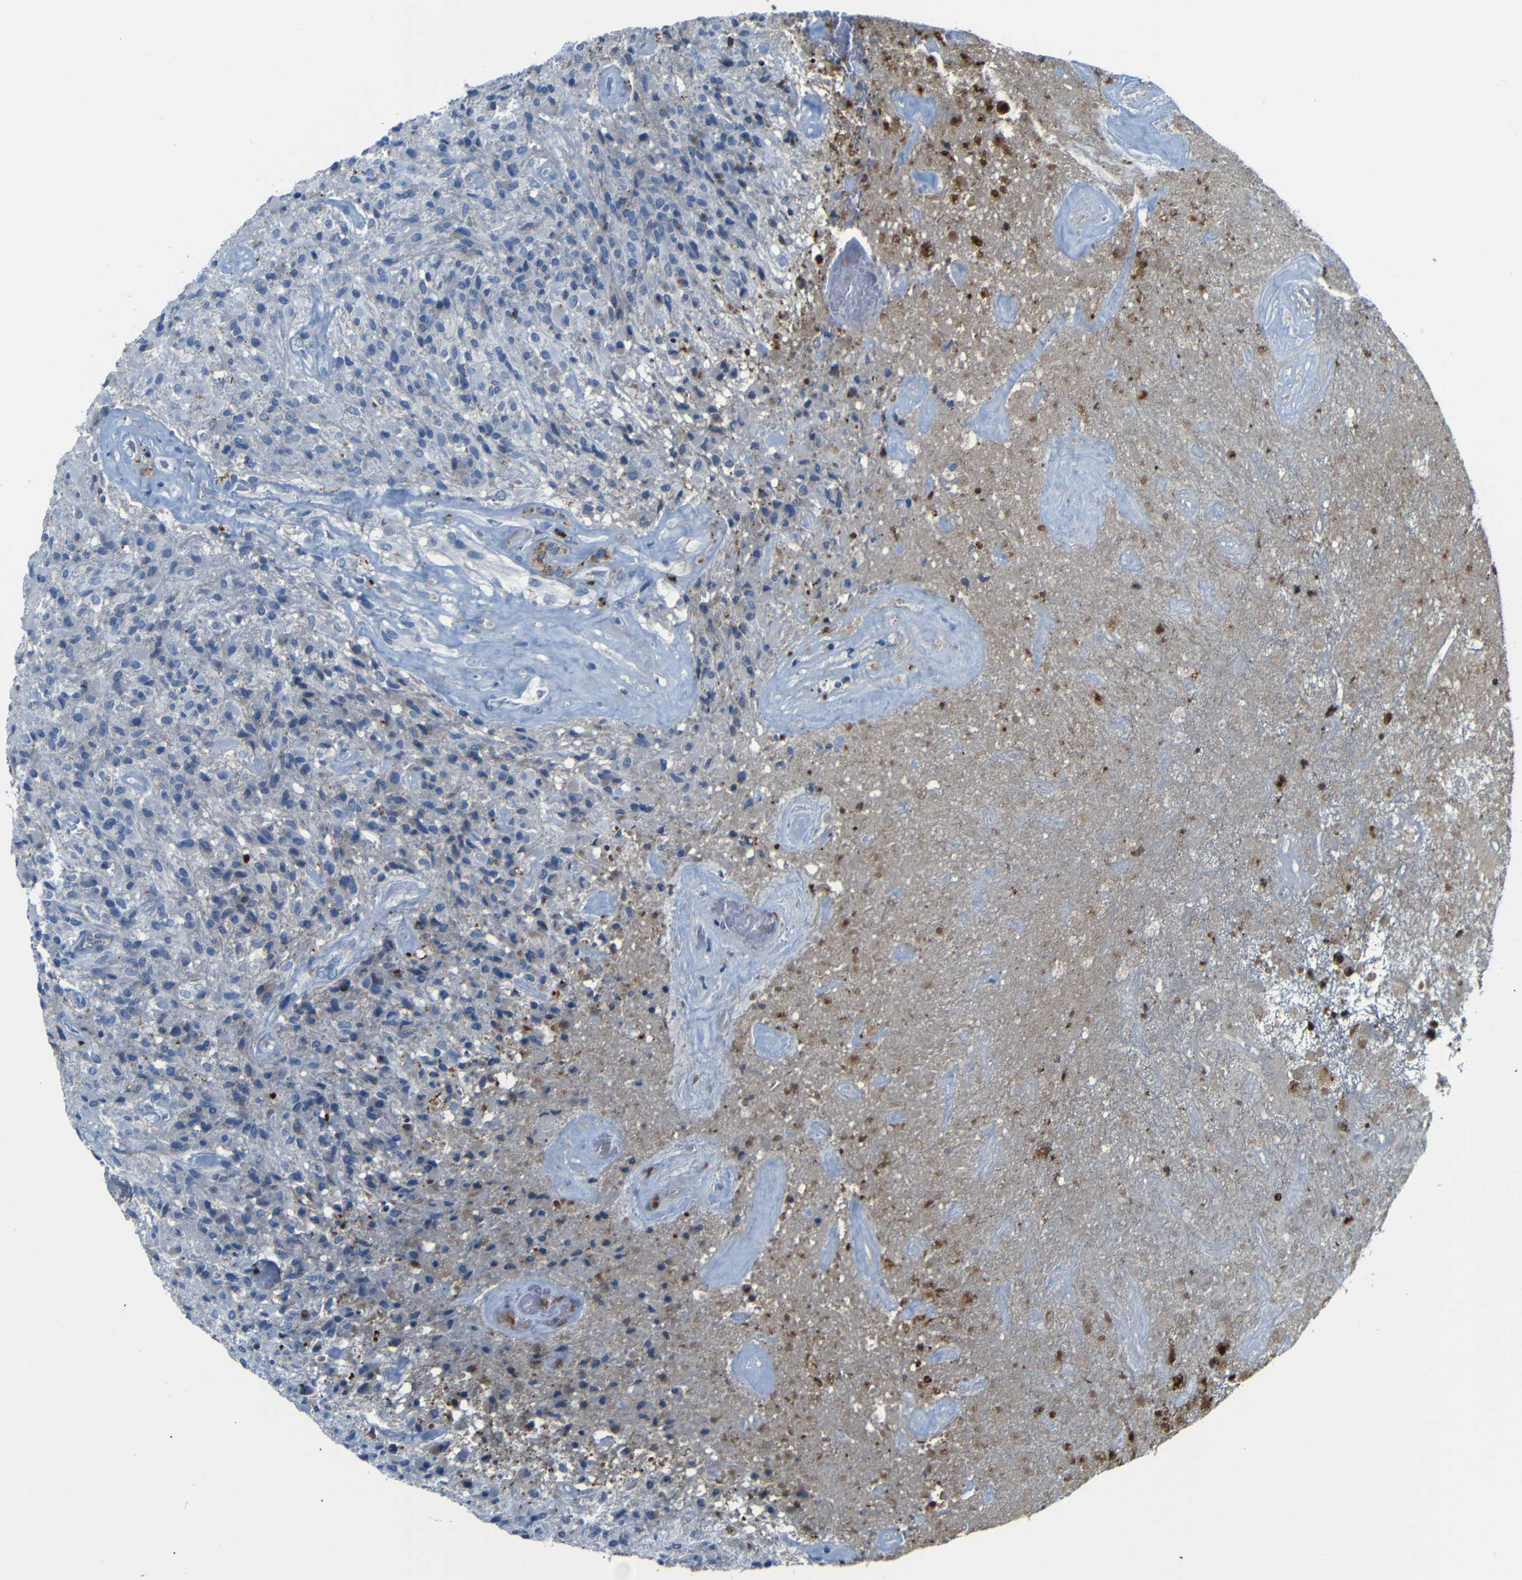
{"staining": {"intensity": "negative", "quantity": "none", "location": "none"}, "tissue": "glioma", "cell_type": "Tumor cells", "image_type": "cancer", "snomed": [{"axis": "morphology", "description": "Glioma, malignant, High grade"}, {"axis": "topography", "description": "Brain"}], "caption": "There is no significant staining in tumor cells of glioma. (DAB immunohistochemistry (IHC) with hematoxylin counter stain).", "gene": "SERPINA1", "patient": {"sex": "male", "age": 71}}